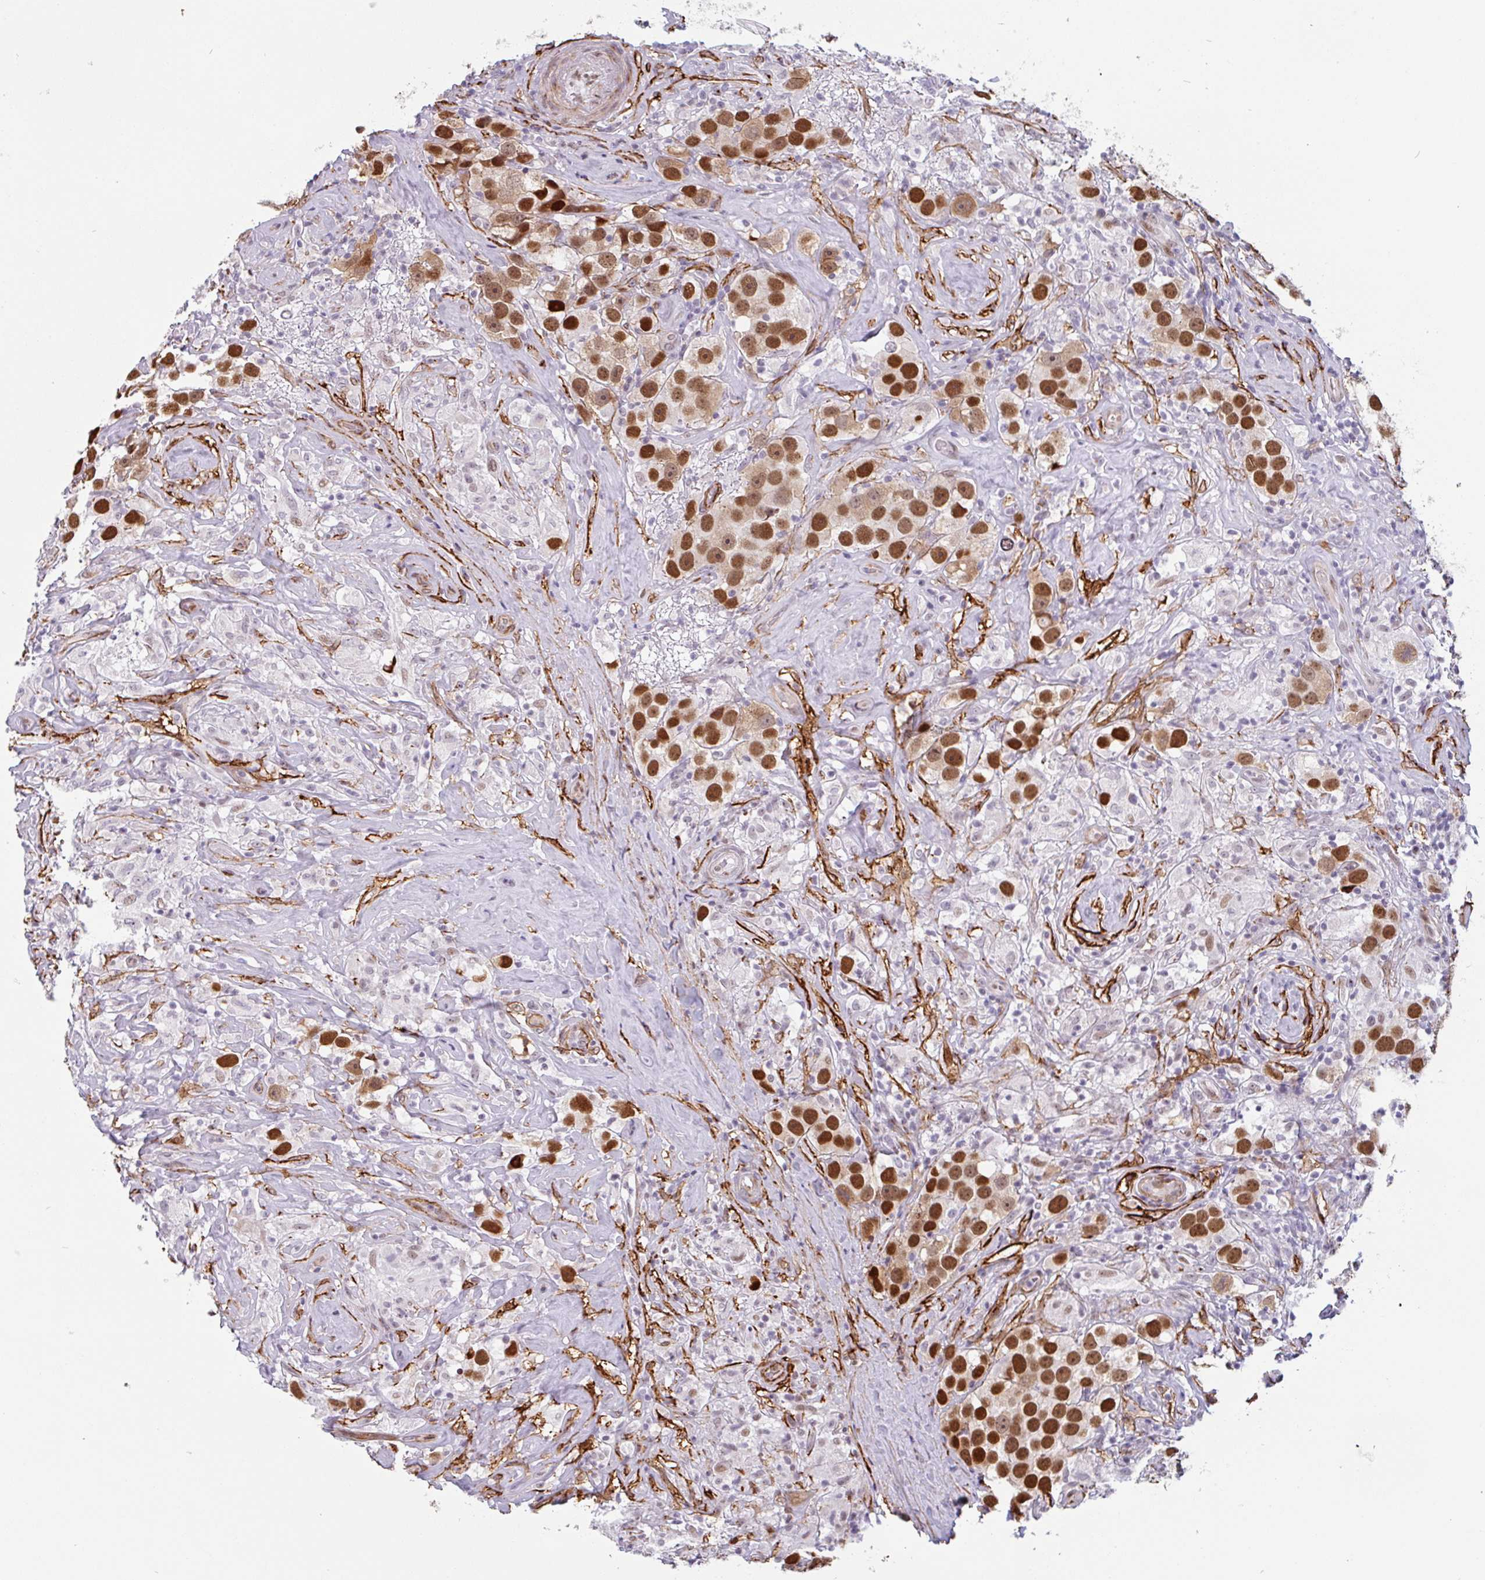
{"staining": {"intensity": "strong", "quantity": ">75%", "location": "nuclear"}, "tissue": "testis cancer", "cell_type": "Tumor cells", "image_type": "cancer", "snomed": [{"axis": "morphology", "description": "Seminoma, NOS"}, {"axis": "topography", "description": "Testis"}], "caption": "Immunohistochemistry of human testis seminoma demonstrates high levels of strong nuclear expression in approximately >75% of tumor cells. (brown staining indicates protein expression, while blue staining denotes nuclei).", "gene": "TMEM119", "patient": {"sex": "male", "age": 49}}